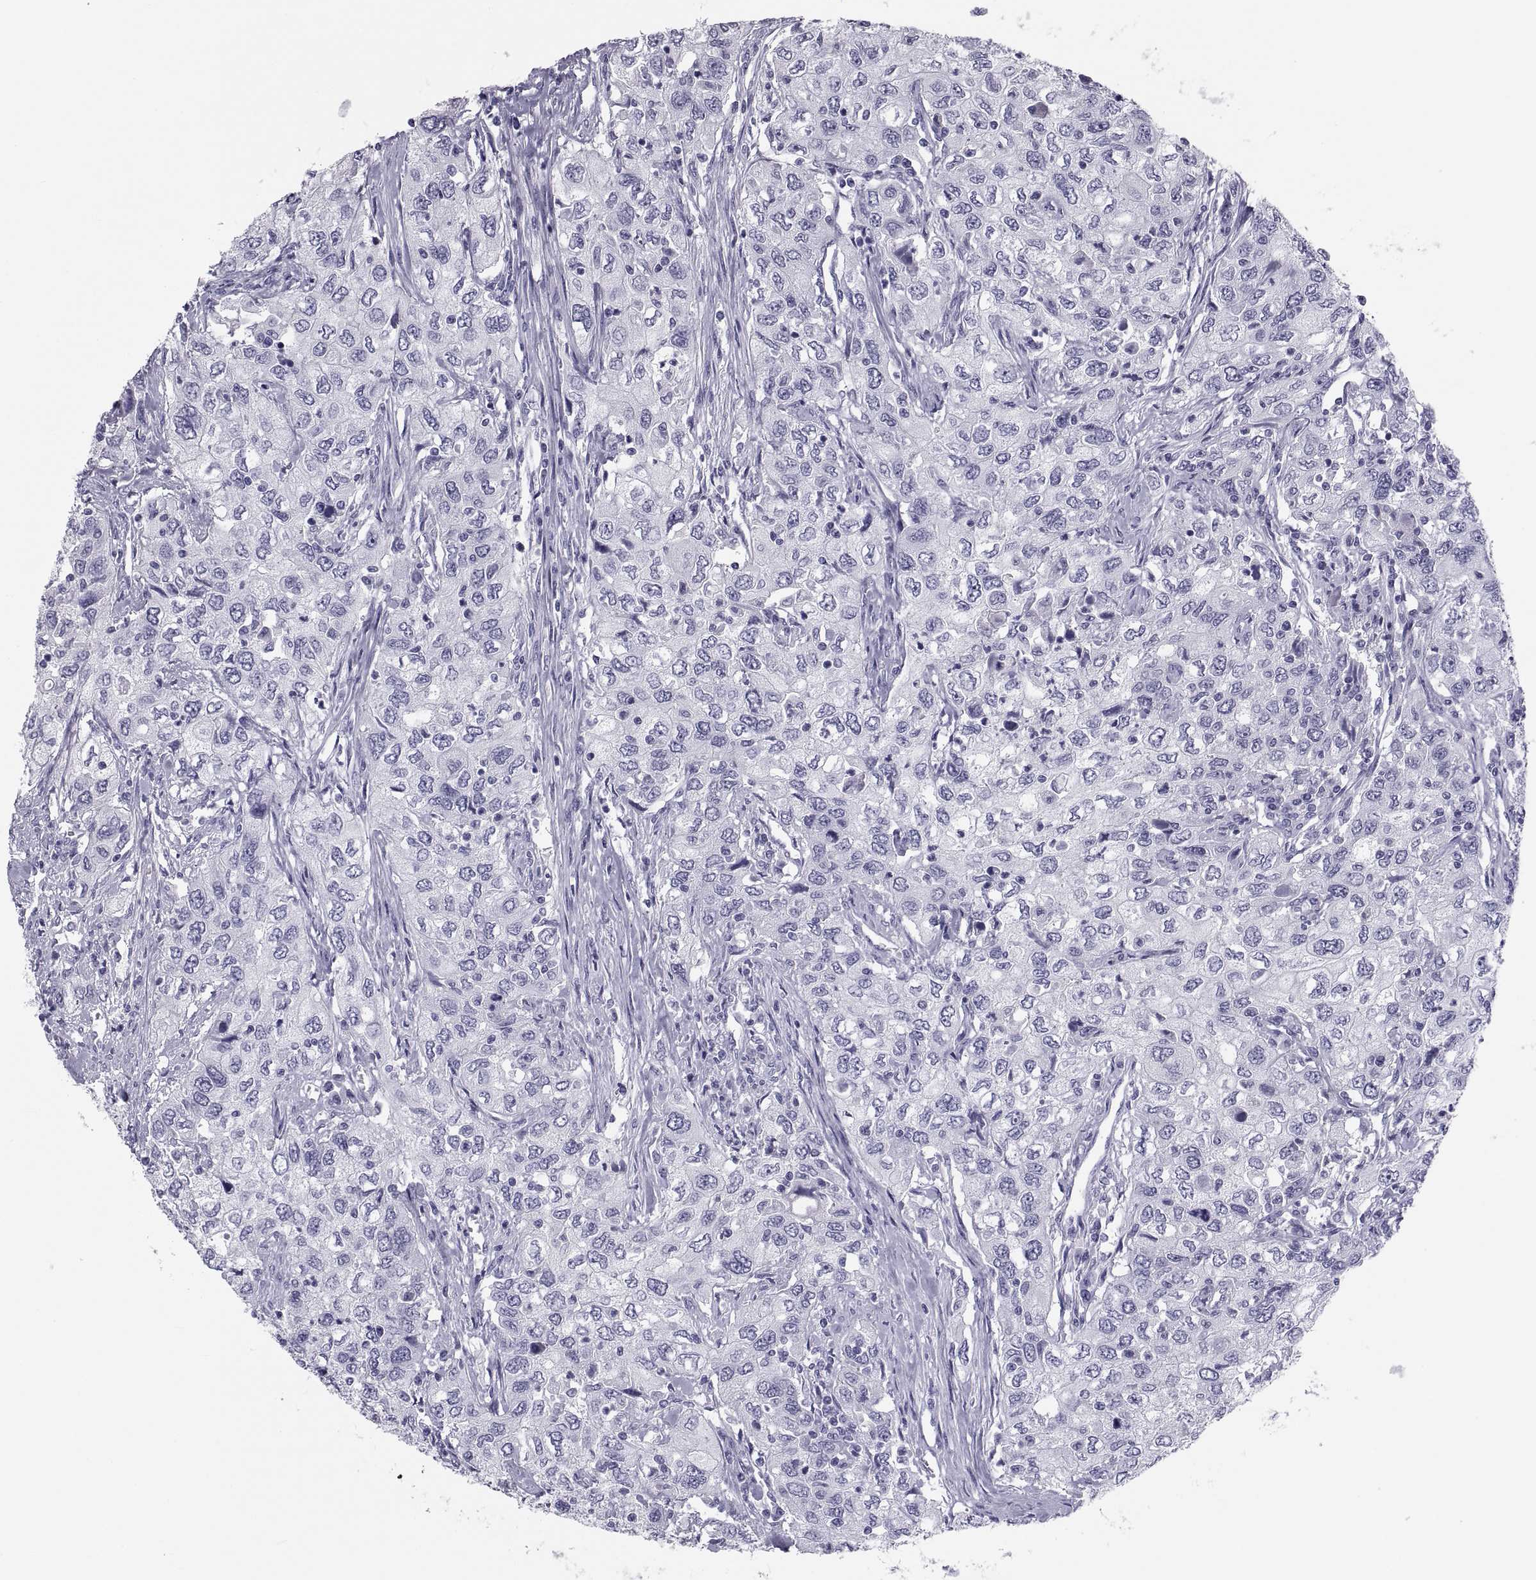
{"staining": {"intensity": "negative", "quantity": "none", "location": "none"}, "tissue": "urothelial cancer", "cell_type": "Tumor cells", "image_type": "cancer", "snomed": [{"axis": "morphology", "description": "Urothelial carcinoma, High grade"}, {"axis": "topography", "description": "Urinary bladder"}], "caption": "Tumor cells are negative for protein expression in human urothelial cancer.", "gene": "CRISP1", "patient": {"sex": "male", "age": 76}}